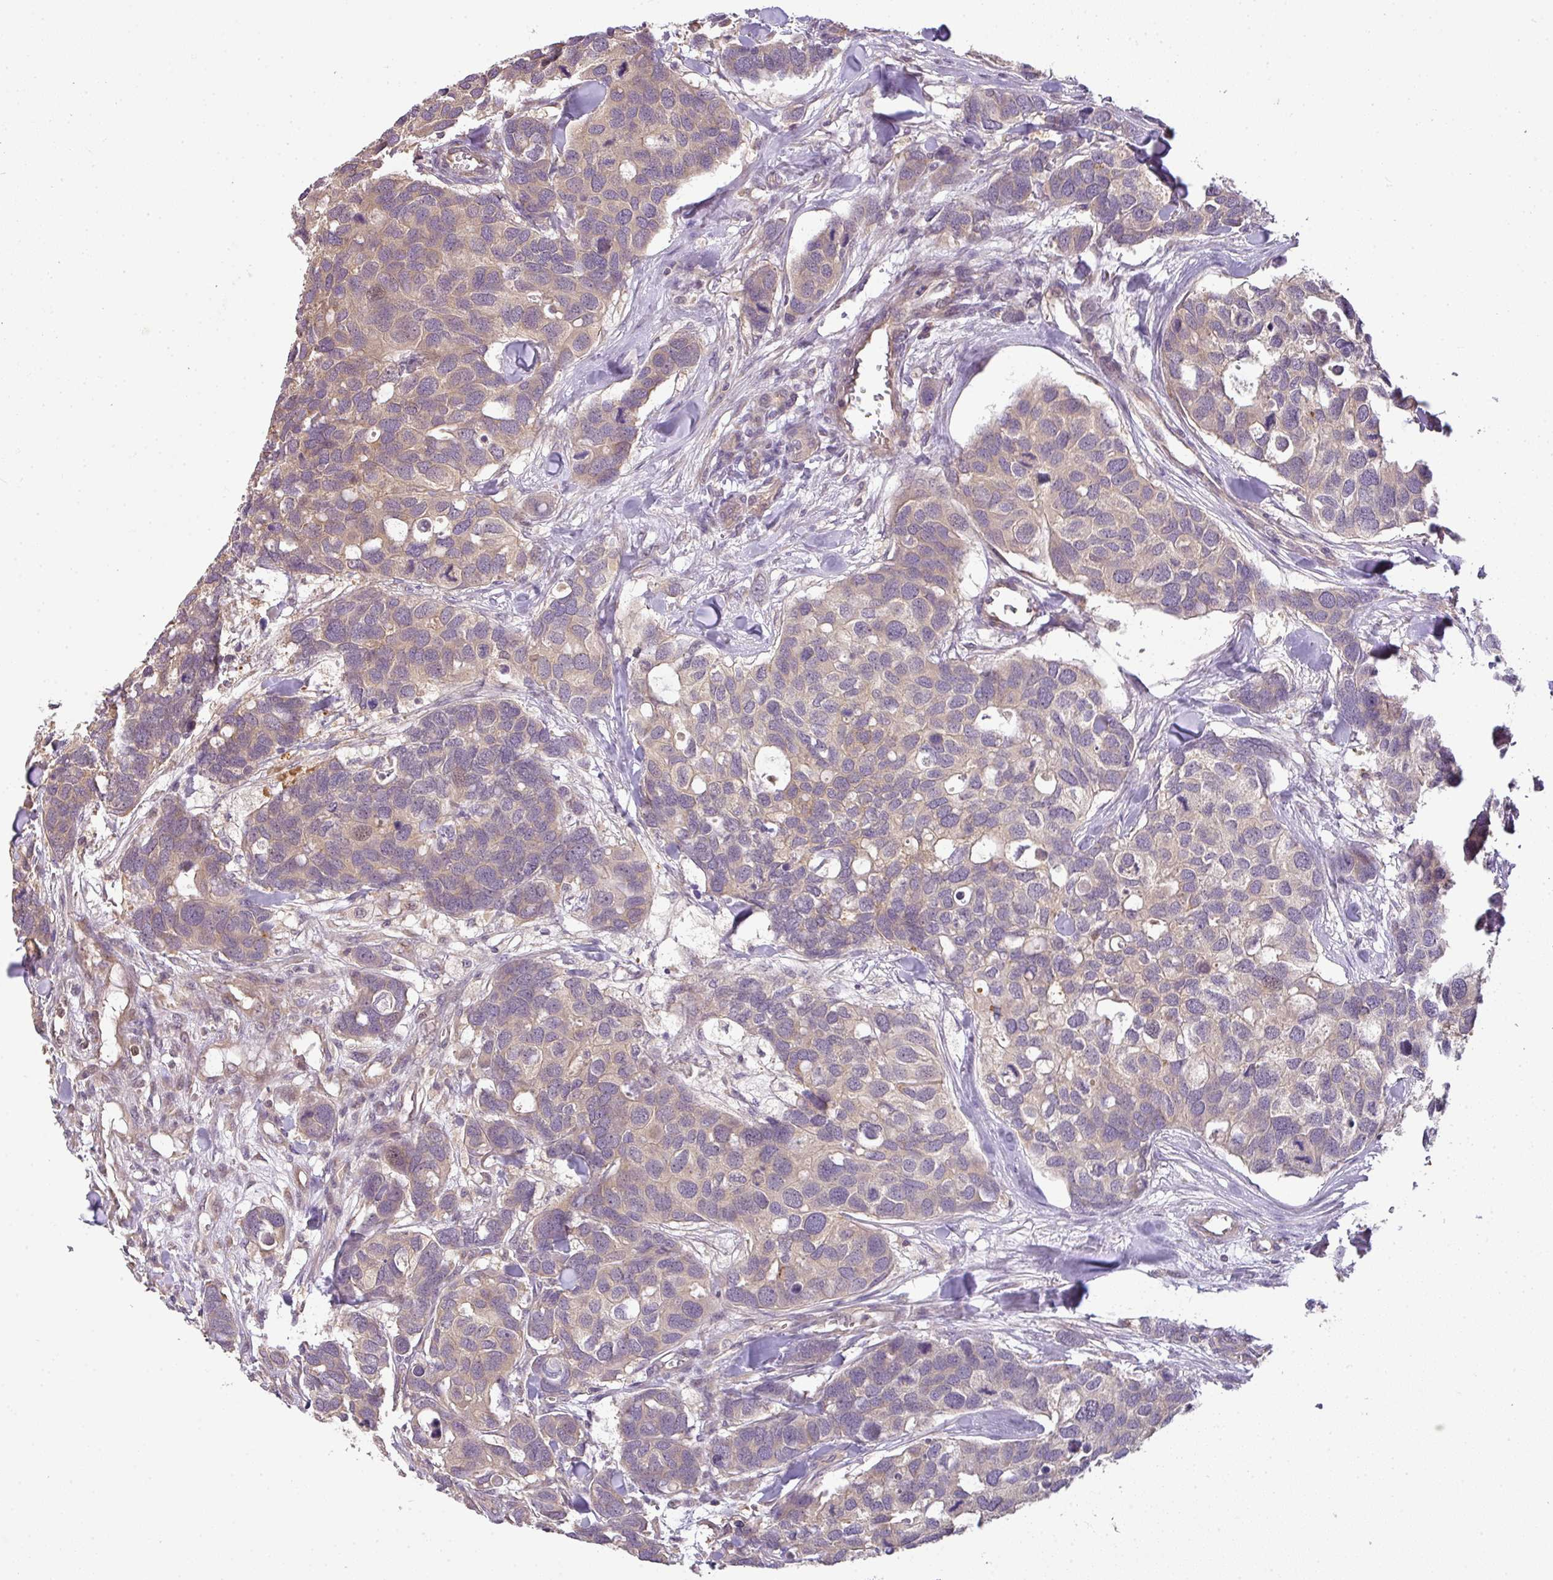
{"staining": {"intensity": "weak", "quantity": "25%-75%", "location": "cytoplasmic/membranous"}, "tissue": "breast cancer", "cell_type": "Tumor cells", "image_type": "cancer", "snomed": [{"axis": "morphology", "description": "Duct carcinoma"}, {"axis": "topography", "description": "Breast"}], "caption": "IHC micrograph of human breast cancer stained for a protein (brown), which demonstrates low levels of weak cytoplasmic/membranous expression in about 25%-75% of tumor cells.", "gene": "TCL1B", "patient": {"sex": "female", "age": 83}}